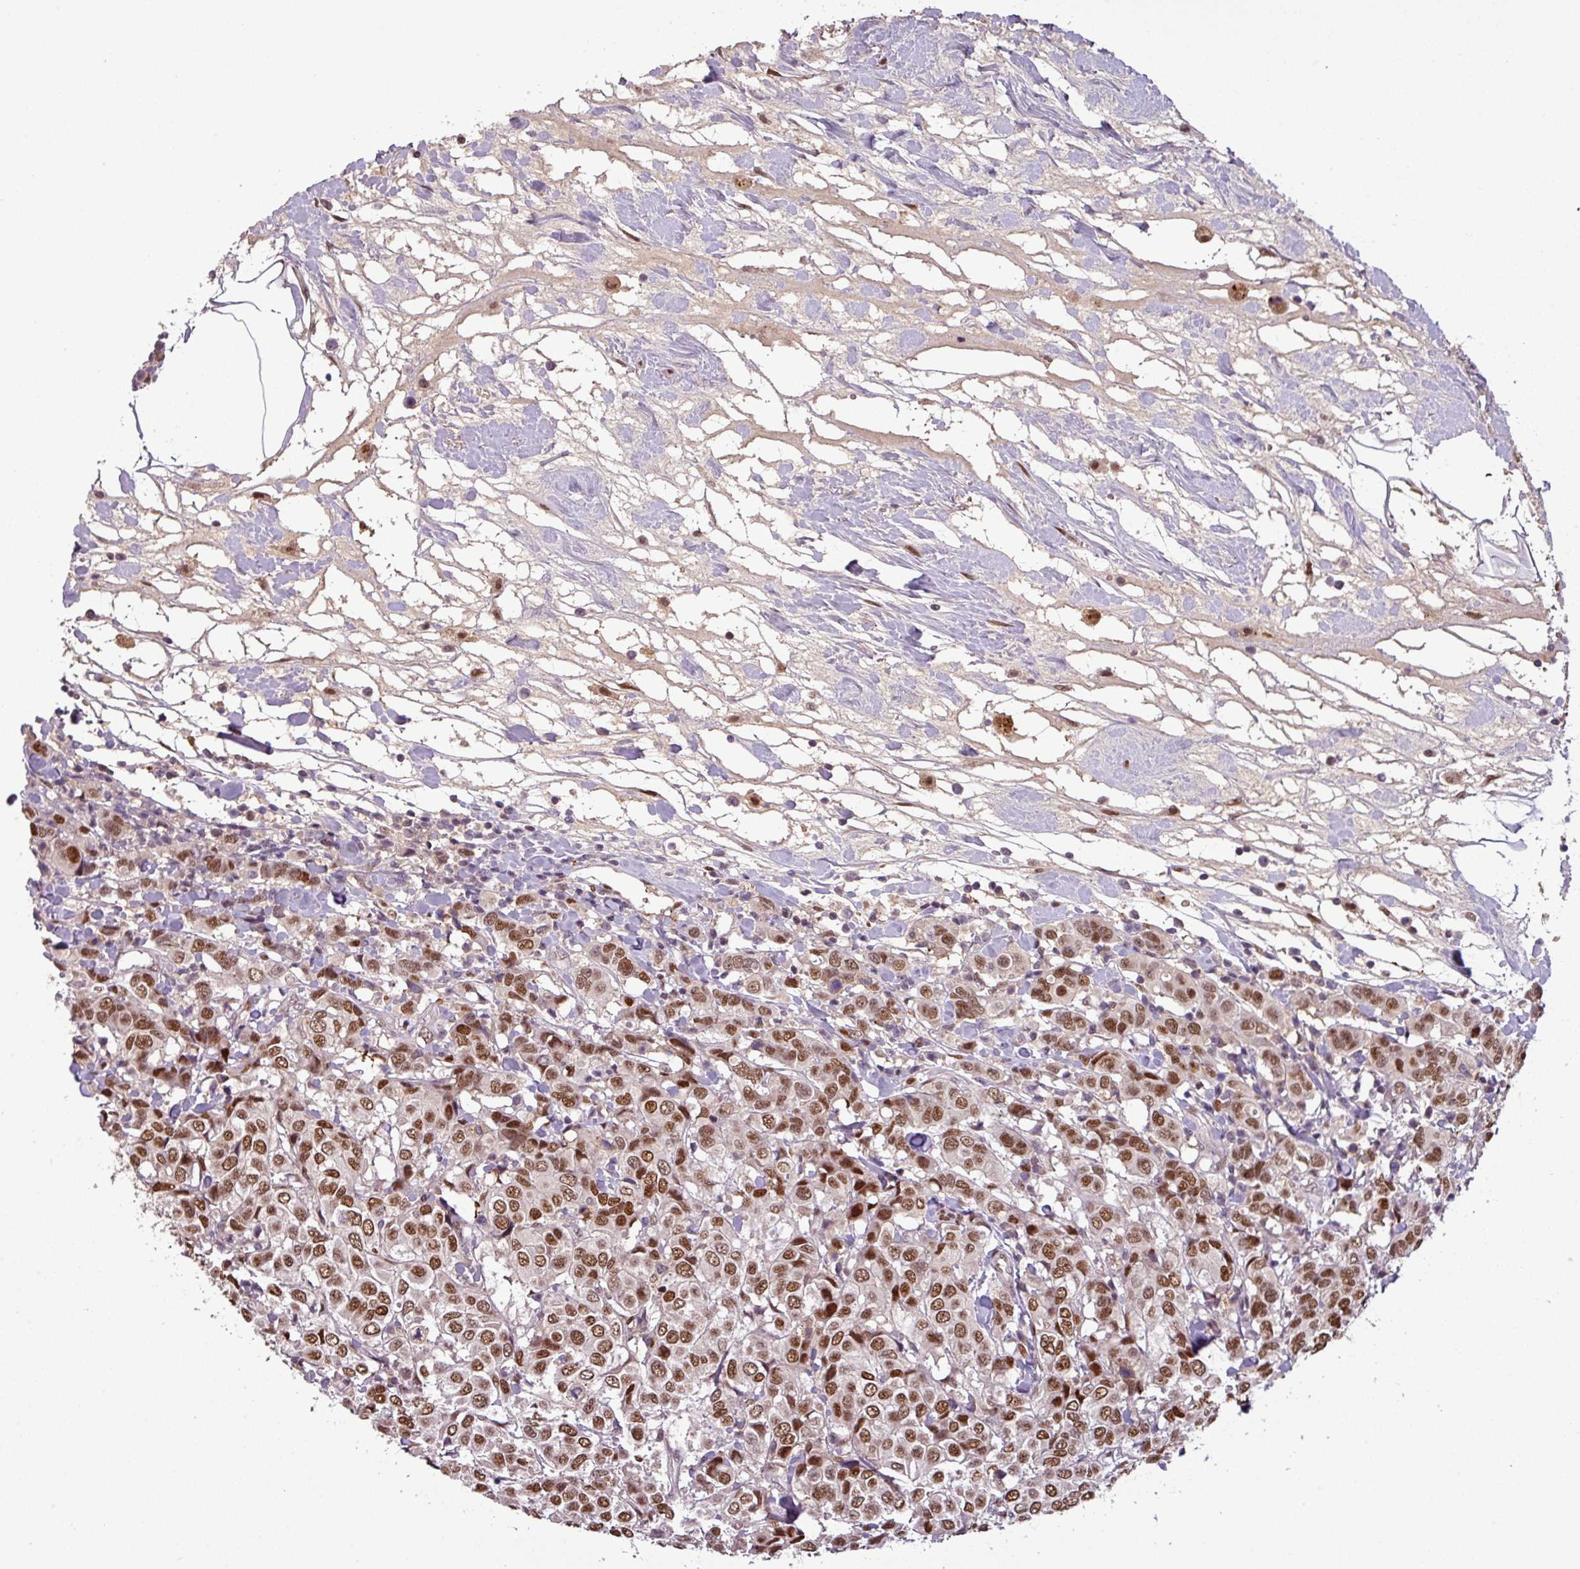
{"staining": {"intensity": "strong", "quantity": ">75%", "location": "nuclear"}, "tissue": "breast cancer", "cell_type": "Tumor cells", "image_type": "cancer", "snomed": [{"axis": "morphology", "description": "Duct carcinoma"}, {"axis": "topography", "description": "Breast"}], "caption": "Human breast infiltrating ductal carcinoma stained with a protein marker shows strong staining in tumor cells.", "gene": "IRF2BPL", "patient": {"sex": "female", "age": 55}}